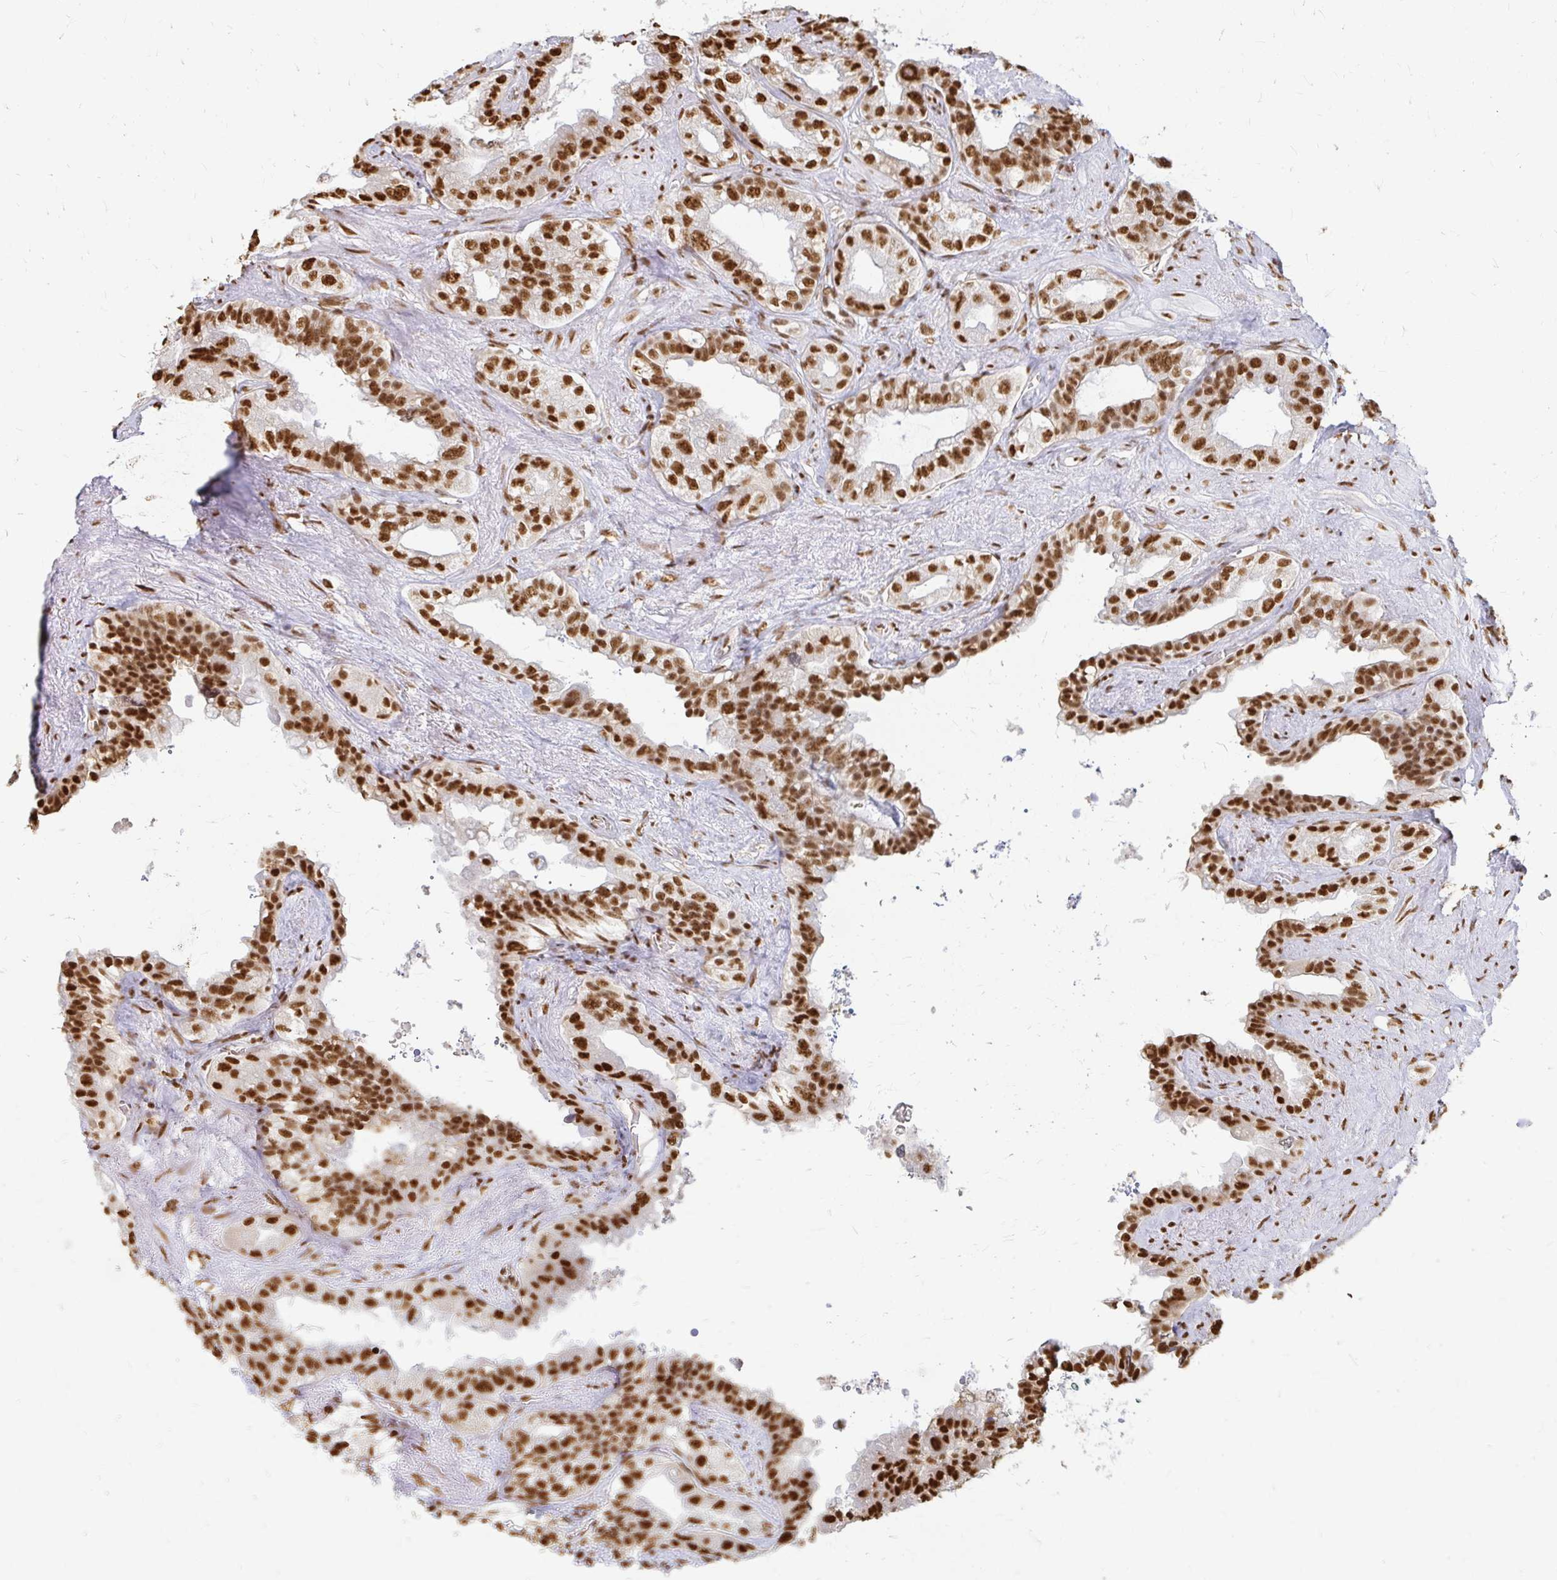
{"staining": {"intensity": "strong", "quantity": ">75%", "location": "nuclear"}, "tissue": "seminal vesicle", "cell_type": "Glandular cells", "image_type": "normal", "snomed": [{"axis": "morphology", "description": "Normal tissue, NOS"}, {"axis": "topography", "description": "Seminal veicle"}, {"axis": "topography", "description": "Peripheral nerve tissue"}], "caption": "Immunohistochemistry (DAB) staining of unremarkable seminal vesicle reveals strong nuclear protein positivity in about >75% of glandular cells.", "gene": "HNRNPU", "patient": {"sex": "male", "age": 76}}